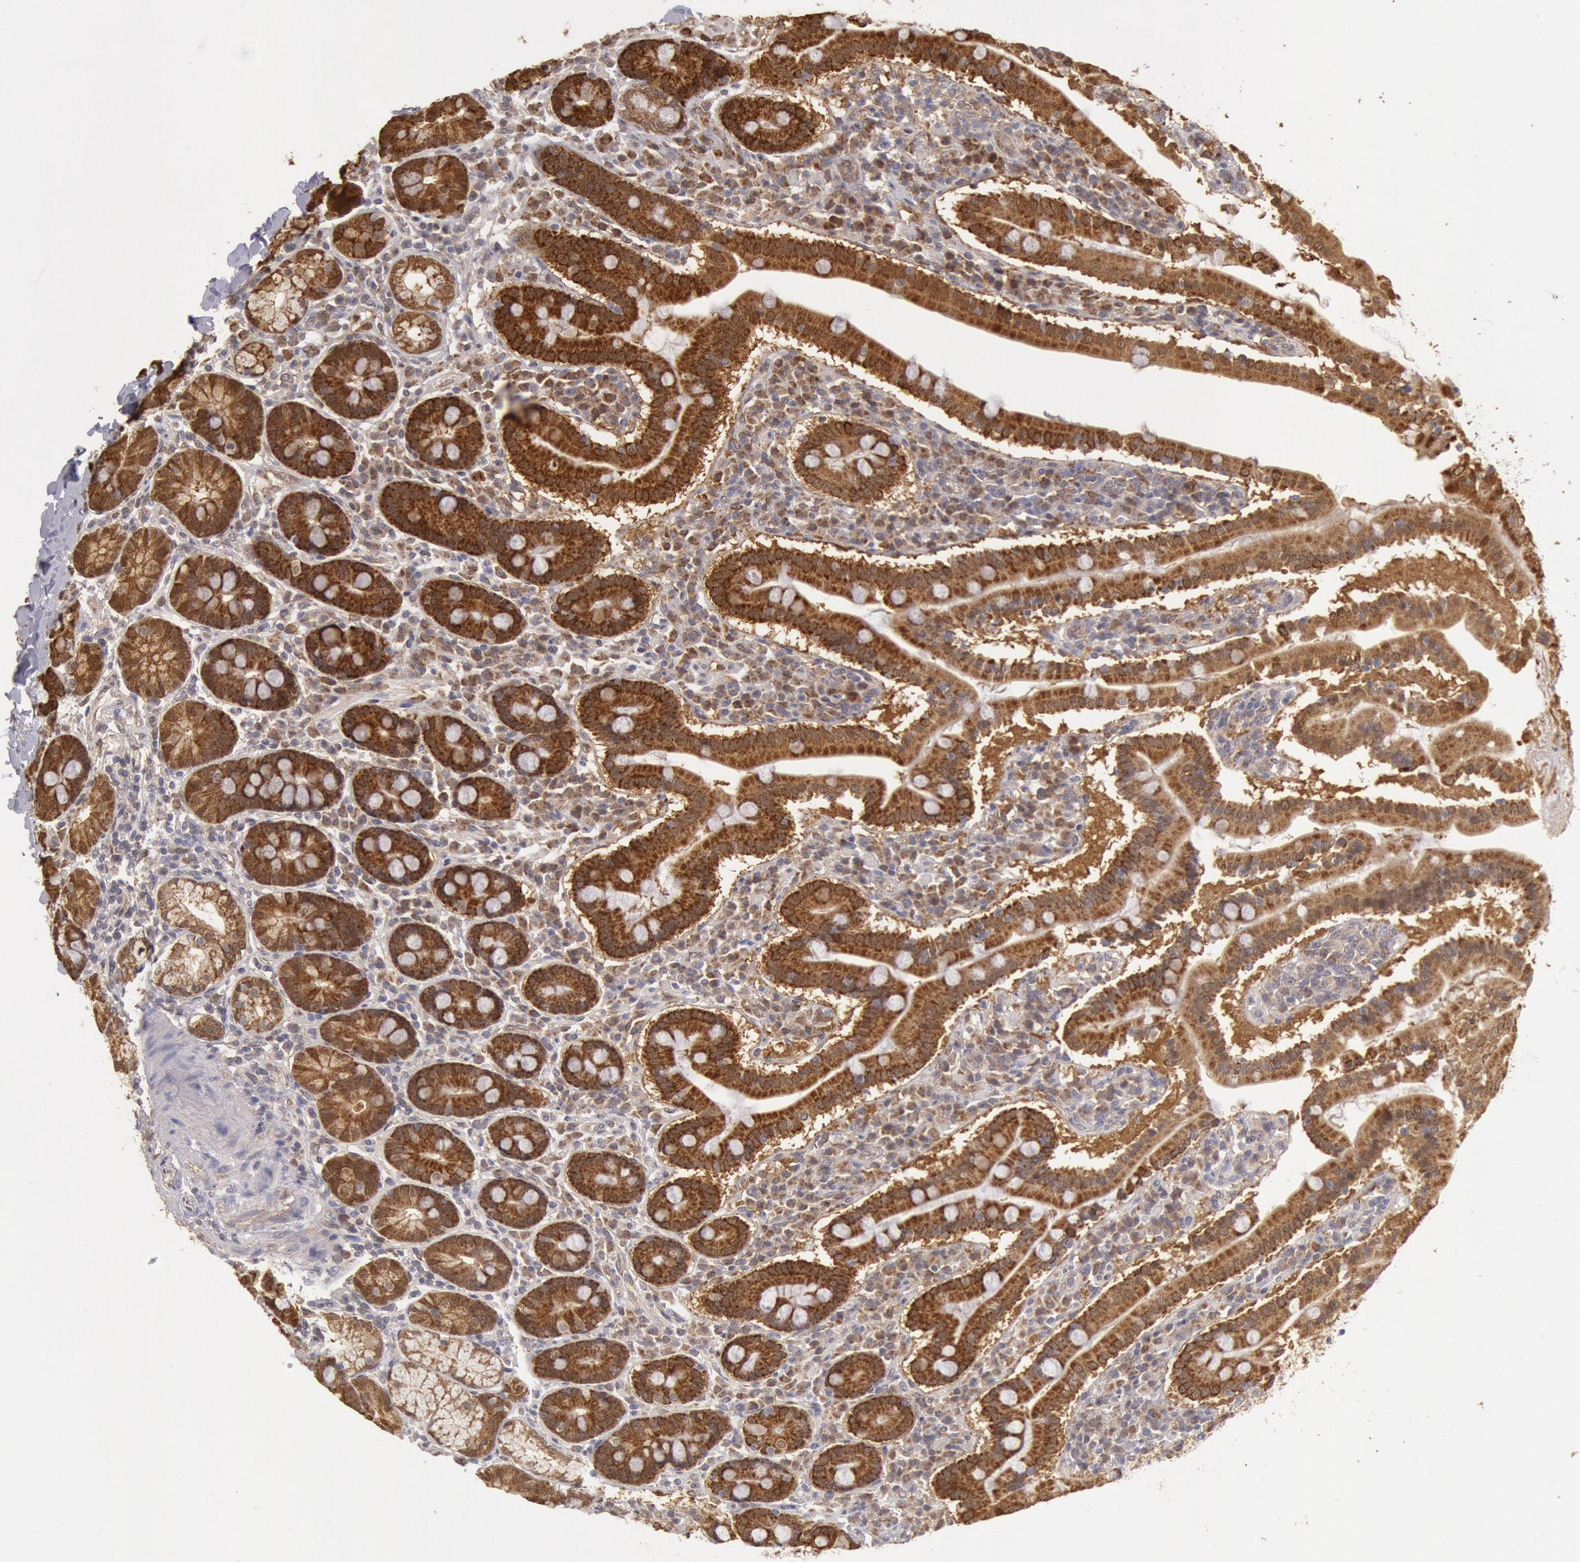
{"staining": {"intensity": "strong", "quantity": ">75%", "location": "cytoplasmic/membranous"}, "tissue": "duodenum", "cell_type": "Glandular cells", "image_type": "normal", "snomed": [{"axis": "morphology", "description": "Normal tissue, NOS"}, {"axis": "topography", "description": "Duodenum"}], "caption": "DAB immunohistochemical staining of unremarkable duodenum shows strong cytoplasmic/membranous protein positivity in about >75% of glandular cells.", "gene": "MPST", "patient": {"sex": "male", "age": 50}}